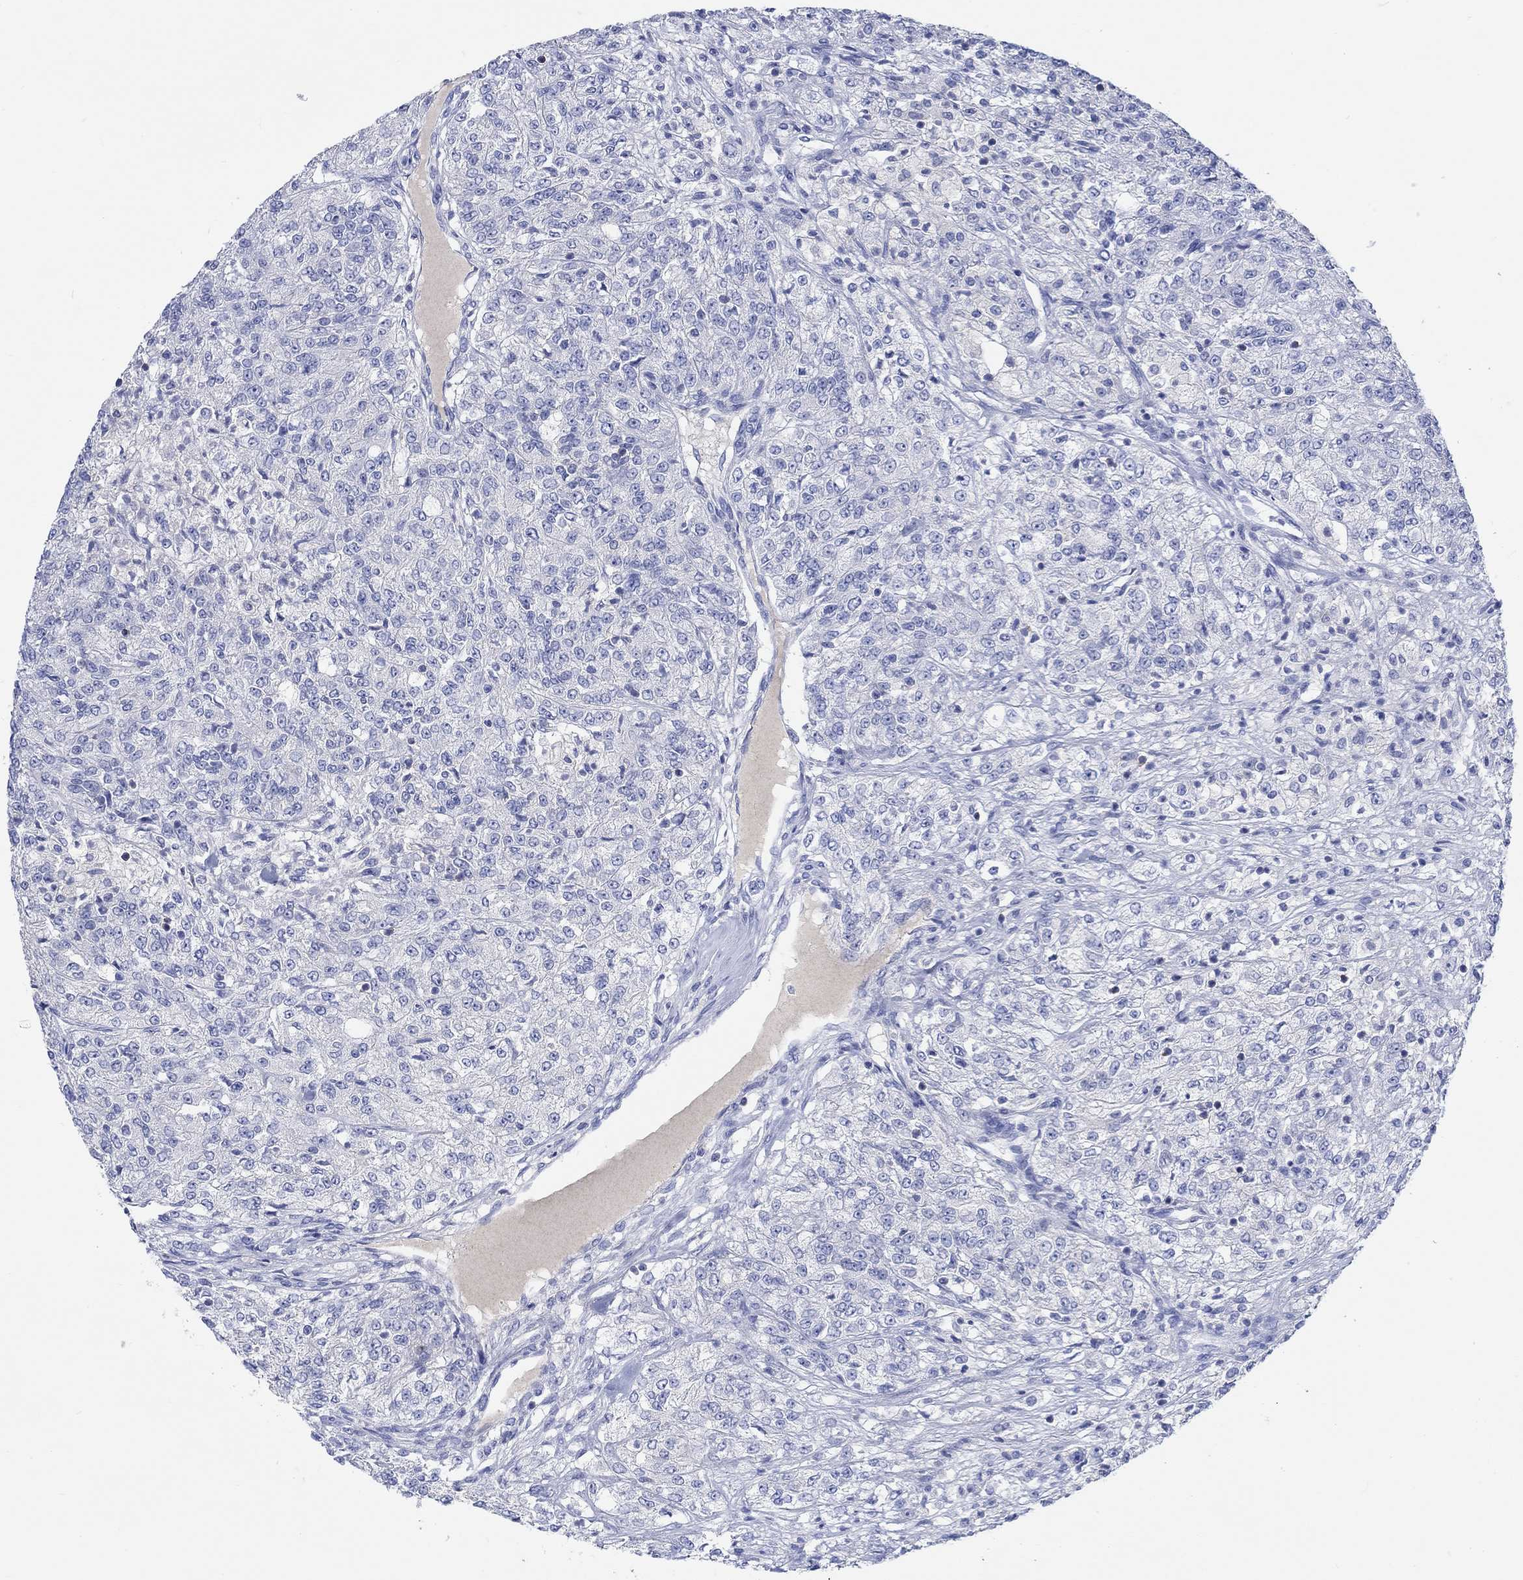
{"staining": {"intensity": "negative", "quantity": "none", "location": "none"}, "tissue": "renal cancer", "cell_type": "Tumor cells", "image_type": "cancer", "snomed": [{"axis": "morphology", "description": "Adenocarcinoma, NOS"}, {"axis": "topography", "description": "Kidney"}], "caption": "Immunohistochemical staining of human adenocarcinoma (renal) demonstrates no significant staining in tumor cells.", "gene": "GCM1", "patient": {"sex": "female", "age": 63}}